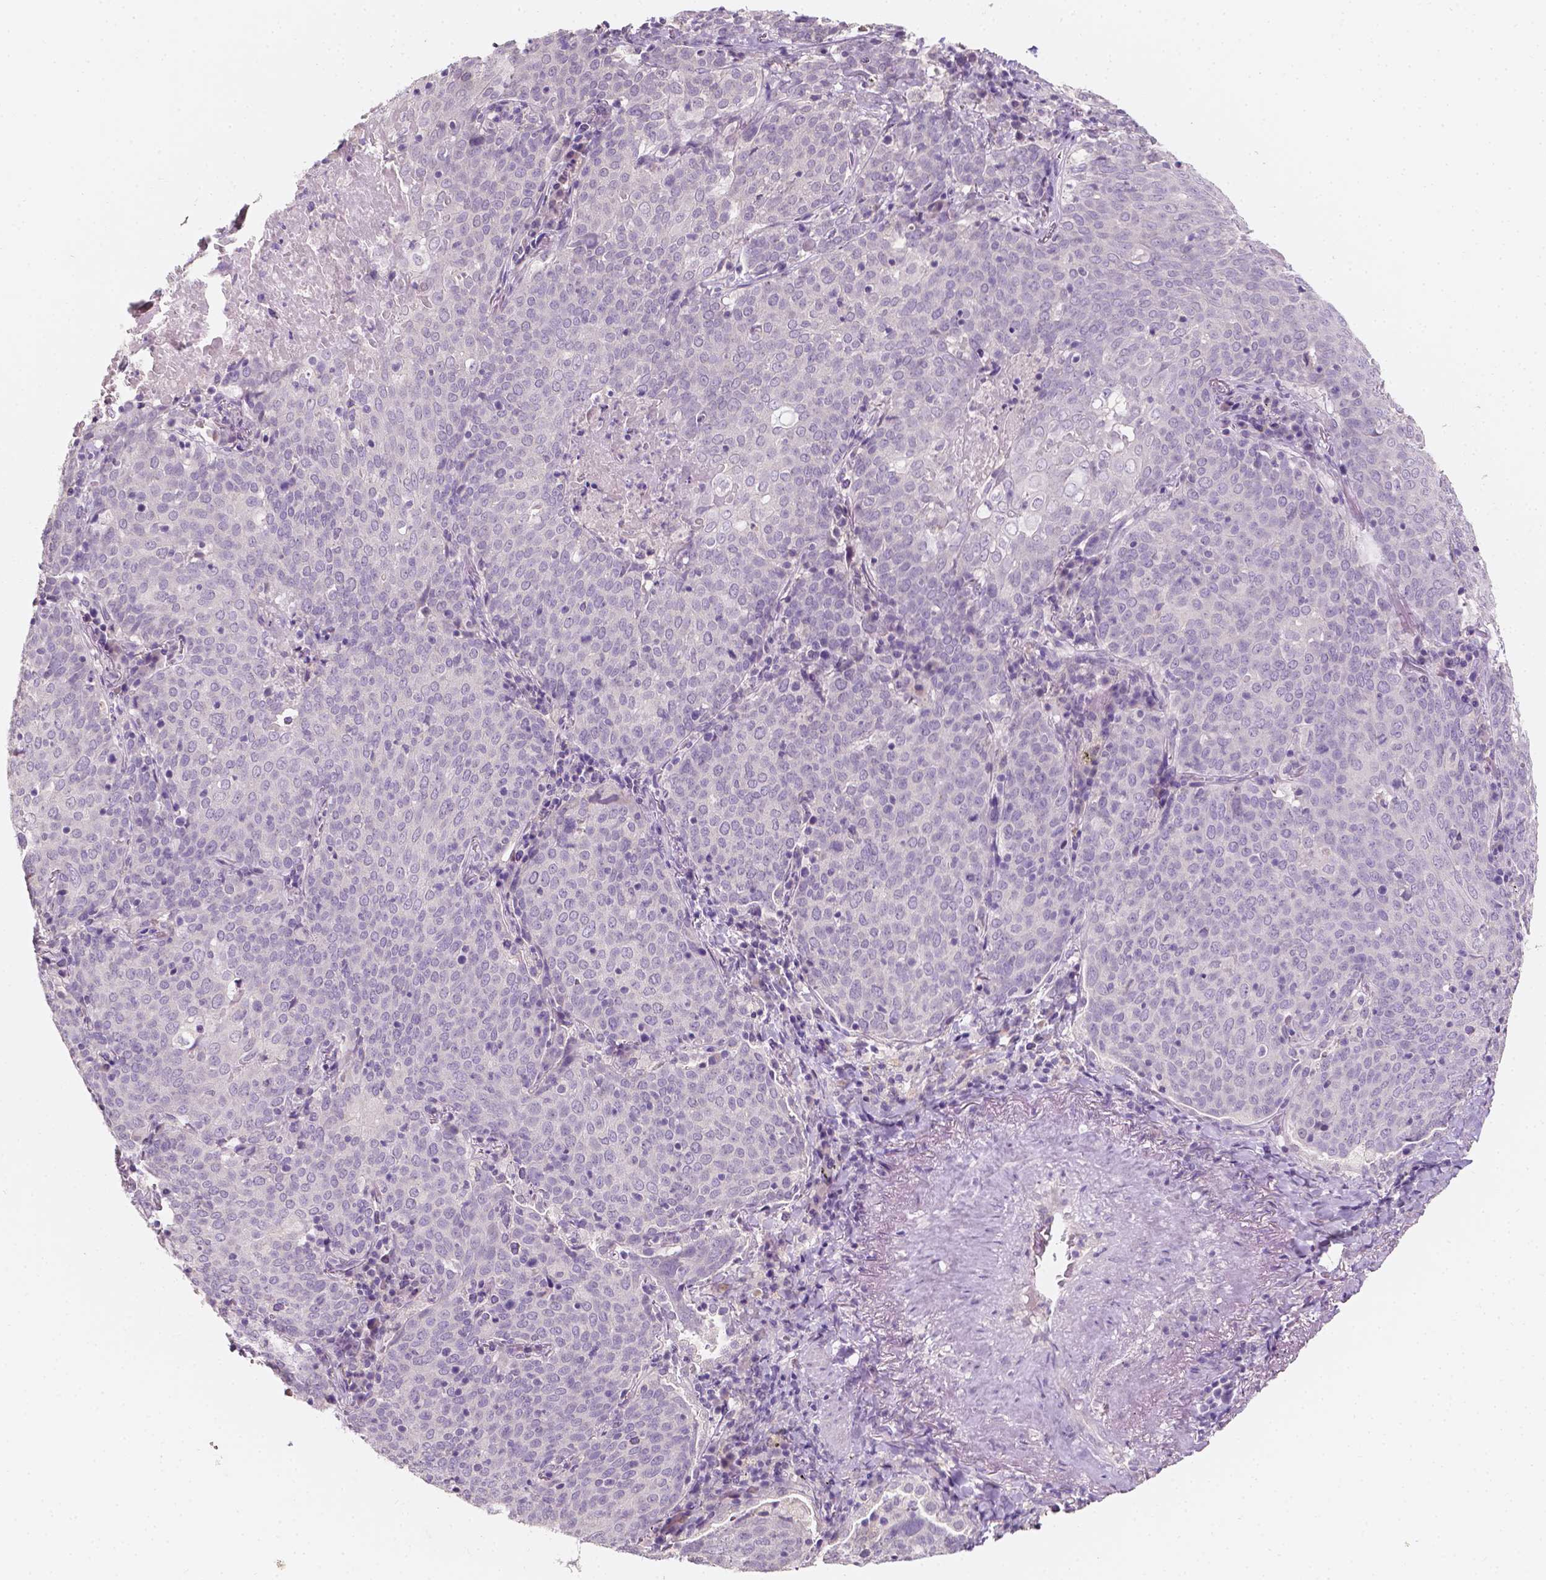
{"staining": {"intensity": "negative", "quantity": "none", "location": "none"}, "tissue": "lung cancer", "cell_type": "Tumor cells", "image_type": "cancer", "snomed": [{"axis": "morphology", "description": "Squamous cell carcinoma, NOS"}, {"axis": "topography", "description": "Lung"}], "caption": "This is an immunohistochemistry histopathology image of human lung cancer. There is no staining in tumor cells.", "gene": "TAL1", "patient": {"sex": "male", "age": 82}}